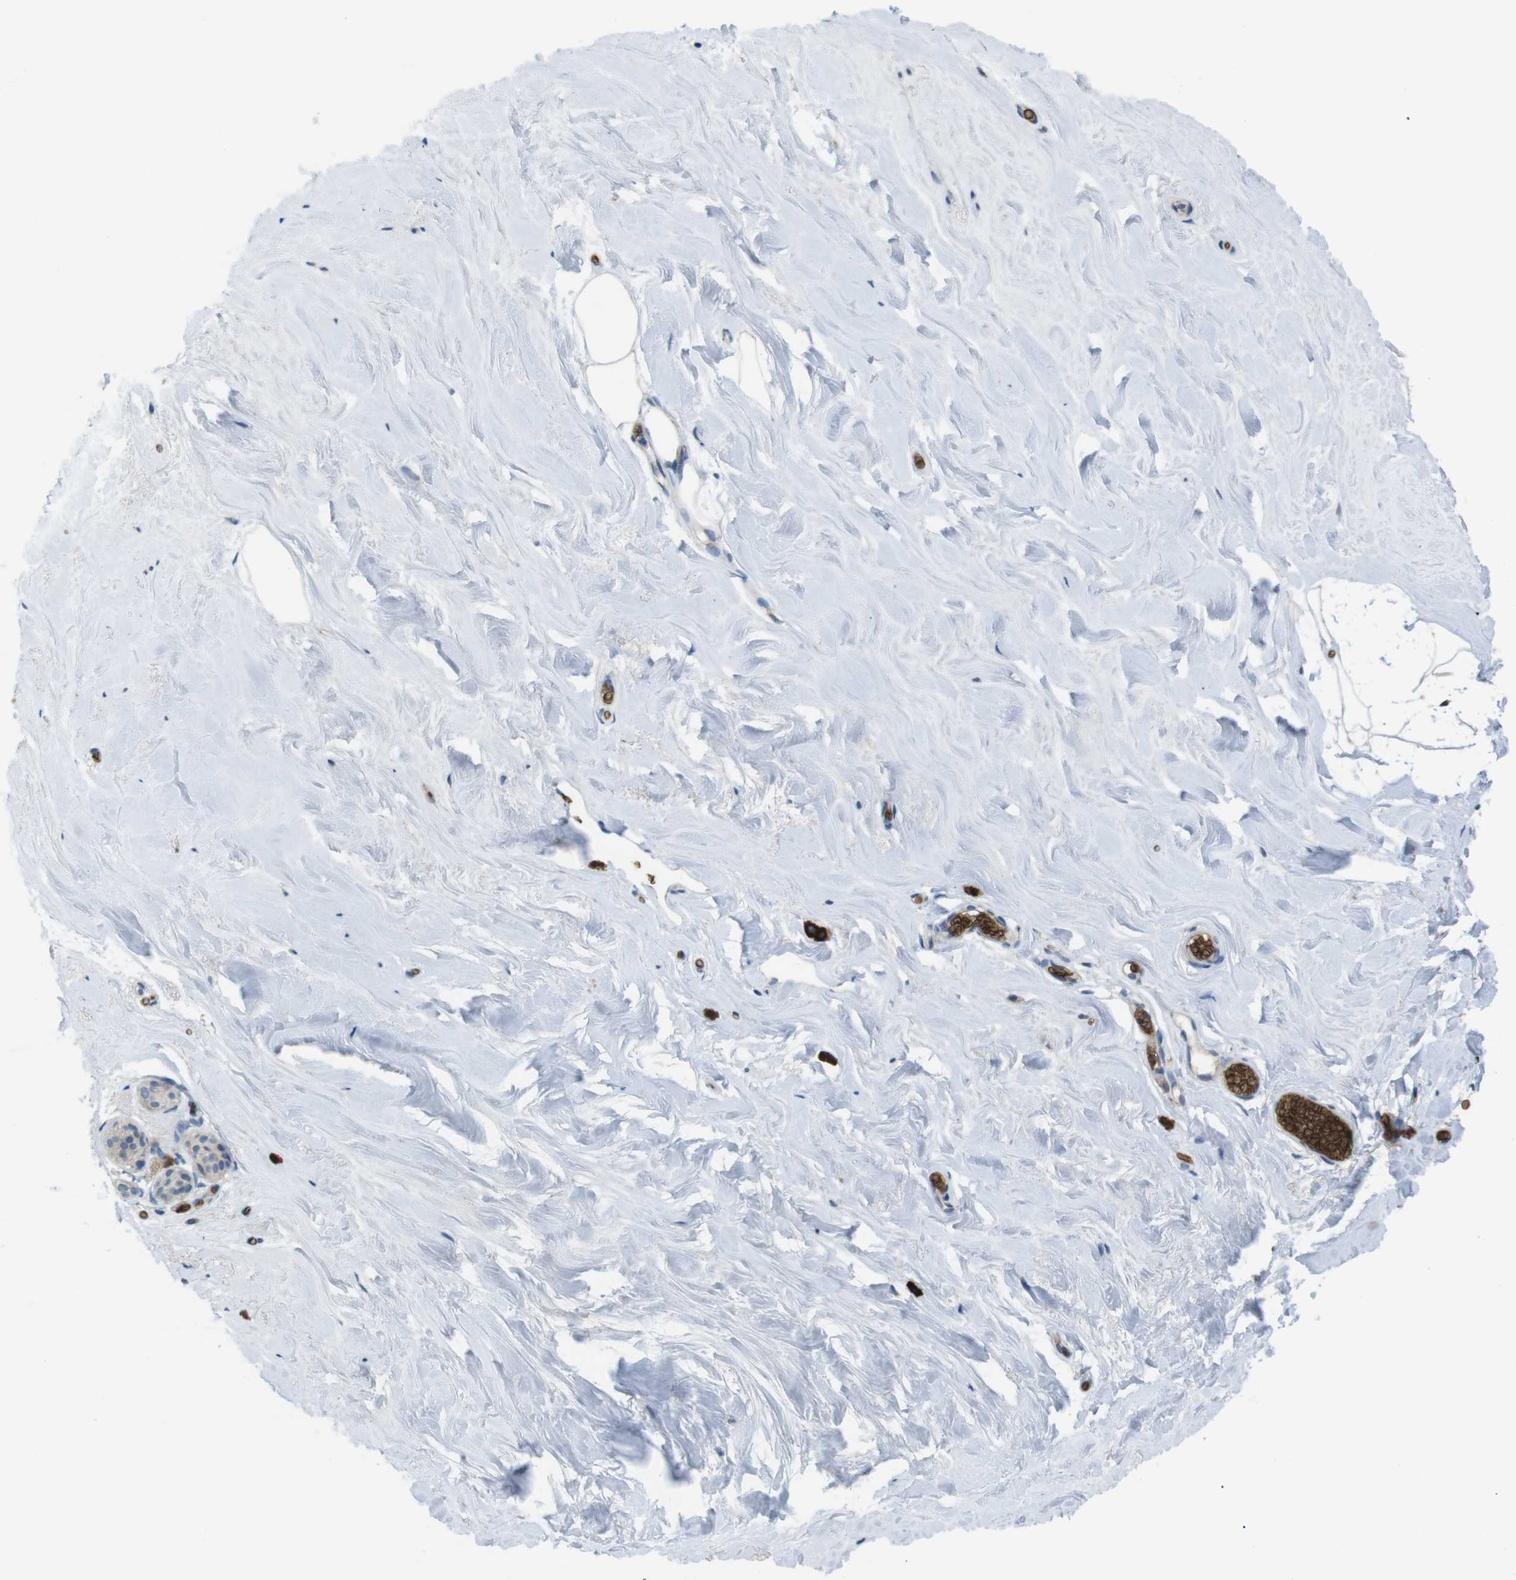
{"staining": {"intensity": "negative", "quantity": "none", "location": "none"}, "tissue": "breast", "cell_type": "Adipocytes", "image_type": "normal", "snomed": [{"axis": "morphology", "description": "Normal tissue, NOS"}, {"axis": "topography", "description": "Breast"}], "caption": "The image reveals no staining of adipocytes in unremarkable breast.", "gene": "GYPA", "patient": {"sex": "female", "age": 75}}